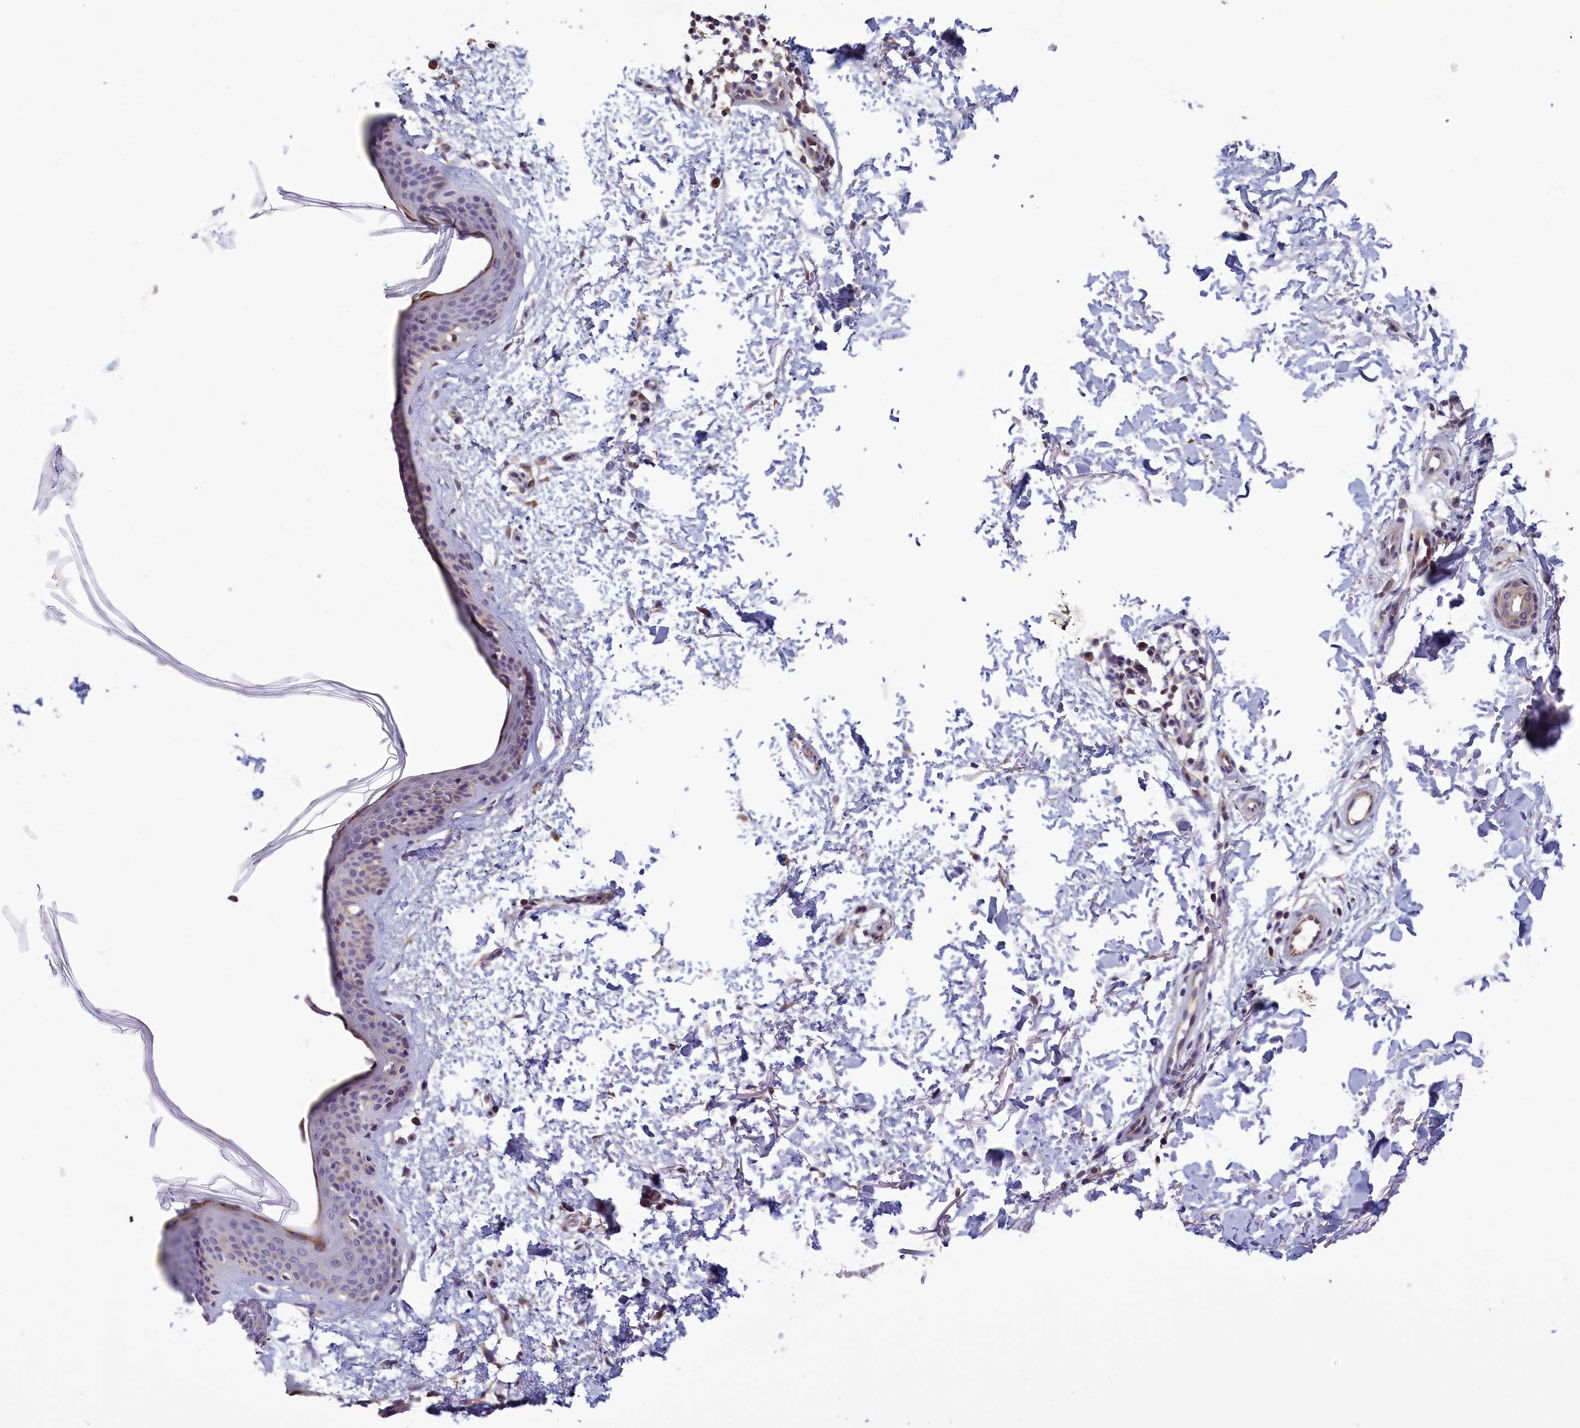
{"staining": {"intensity": "negative", "quantity": "none", "location": "none"}, "tissue": "skin", "cell_type": "Fibroblasts", "image_type": "normal", "snomed": [{"axis": "morphology", "description": "Normal tissue, NOS"}, {"axis": "topography", "description": "Skin"}], "caption": "Fibroblasts are negative for protein expression in normal human skin. (Brightfield microscopy of DAB IHC at high magnification).", "gene": "HECA", "patient": {"sex": "male", "age": 66}}